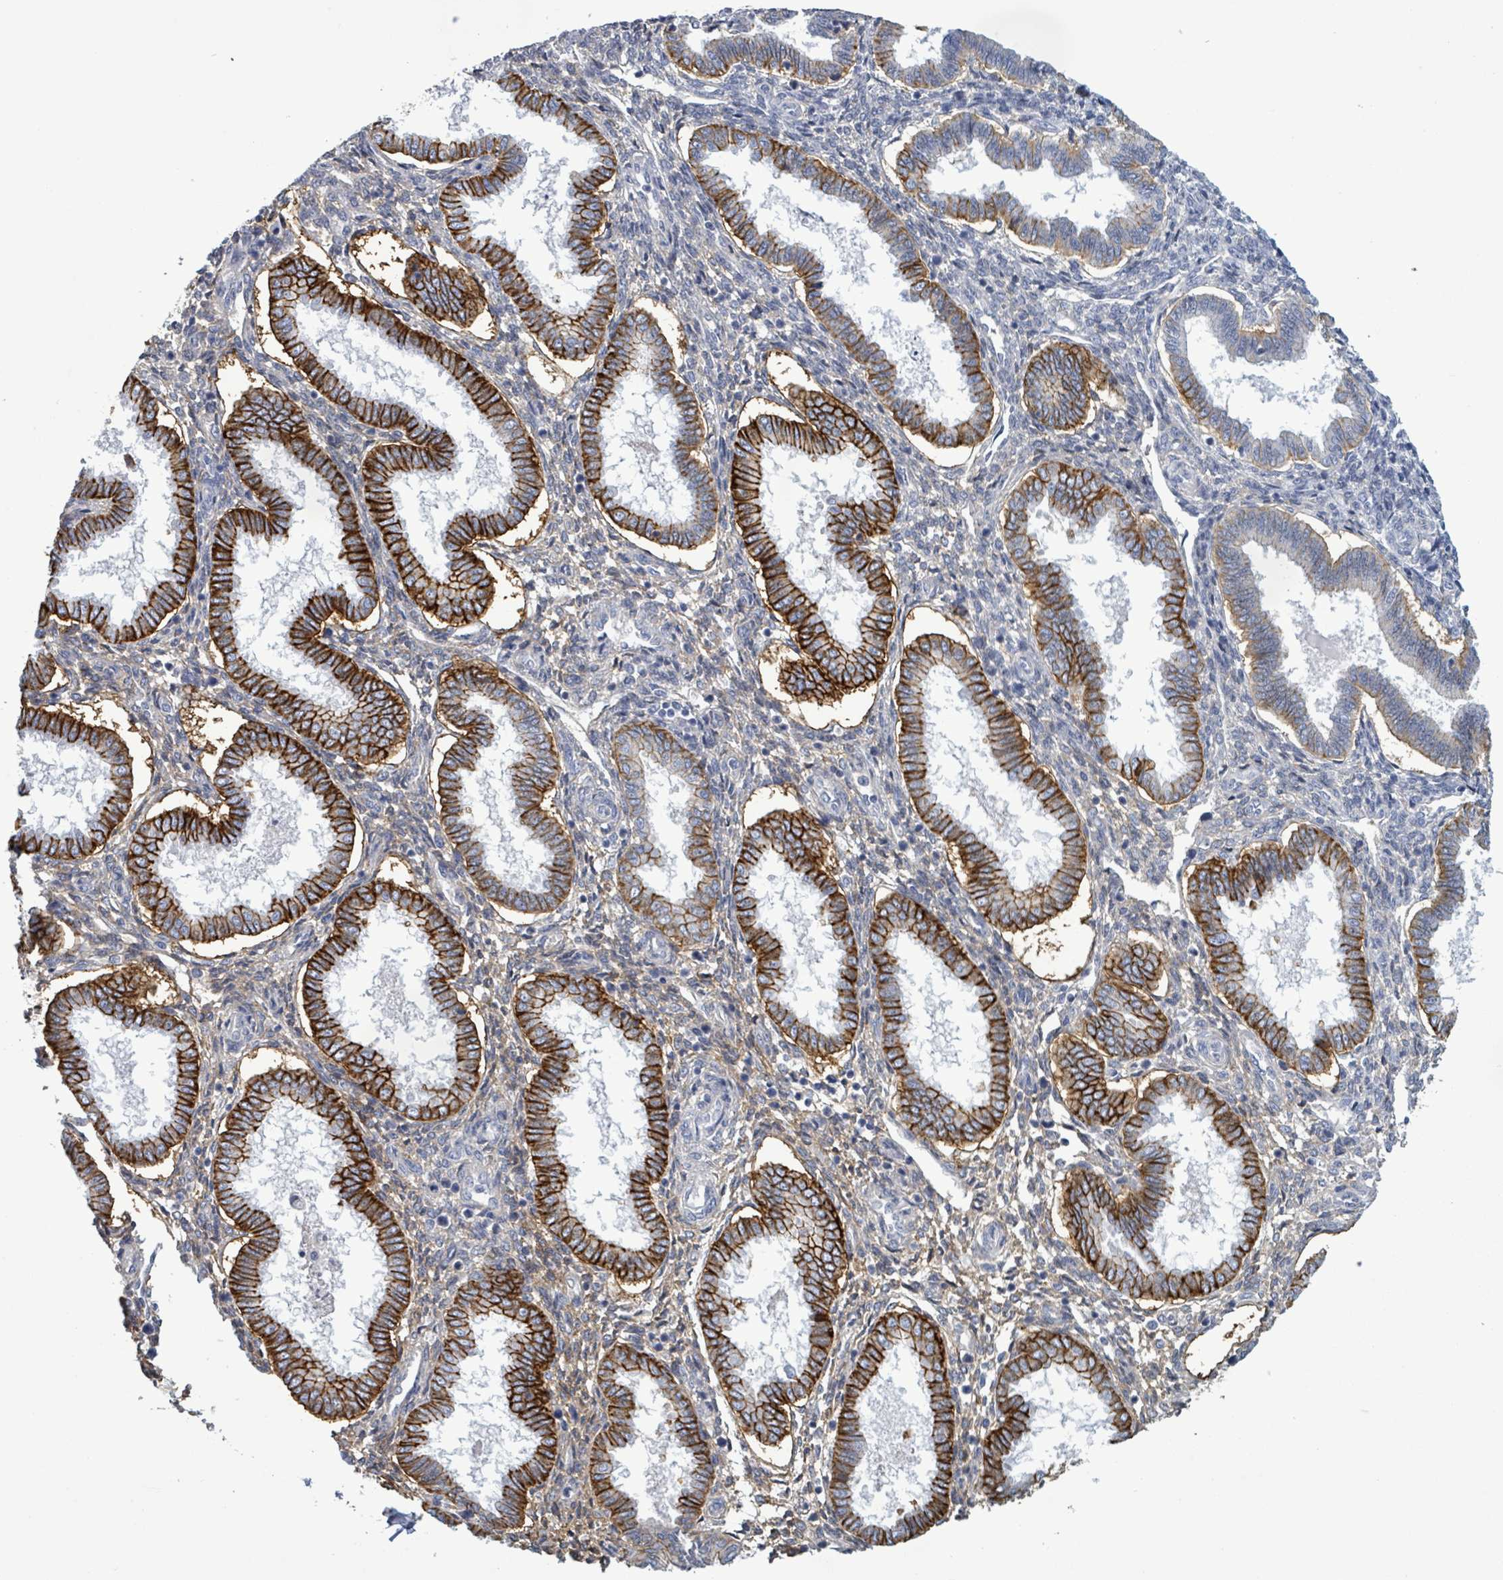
{"staining": {"intensity": "weak", "quantity": "<25%", "location": "cytoplasmic/membranous"}, "tissue": "endometrium", "cell_type": "Cells in endometrial stroma", "image_type": "normal", "snomed": [{"axis": "morphology", "description": "Normal tissue, NOS"}, {"axis": "topography", "description": "Endometrium"}], "caption": "Immunohistochemistry image of normal human endometrium stained for a protein (brown), which exhibits no expression in cells in endometrial stroma.", "gene": "BSG", "patient": {"sex": "female", "age": 24}}